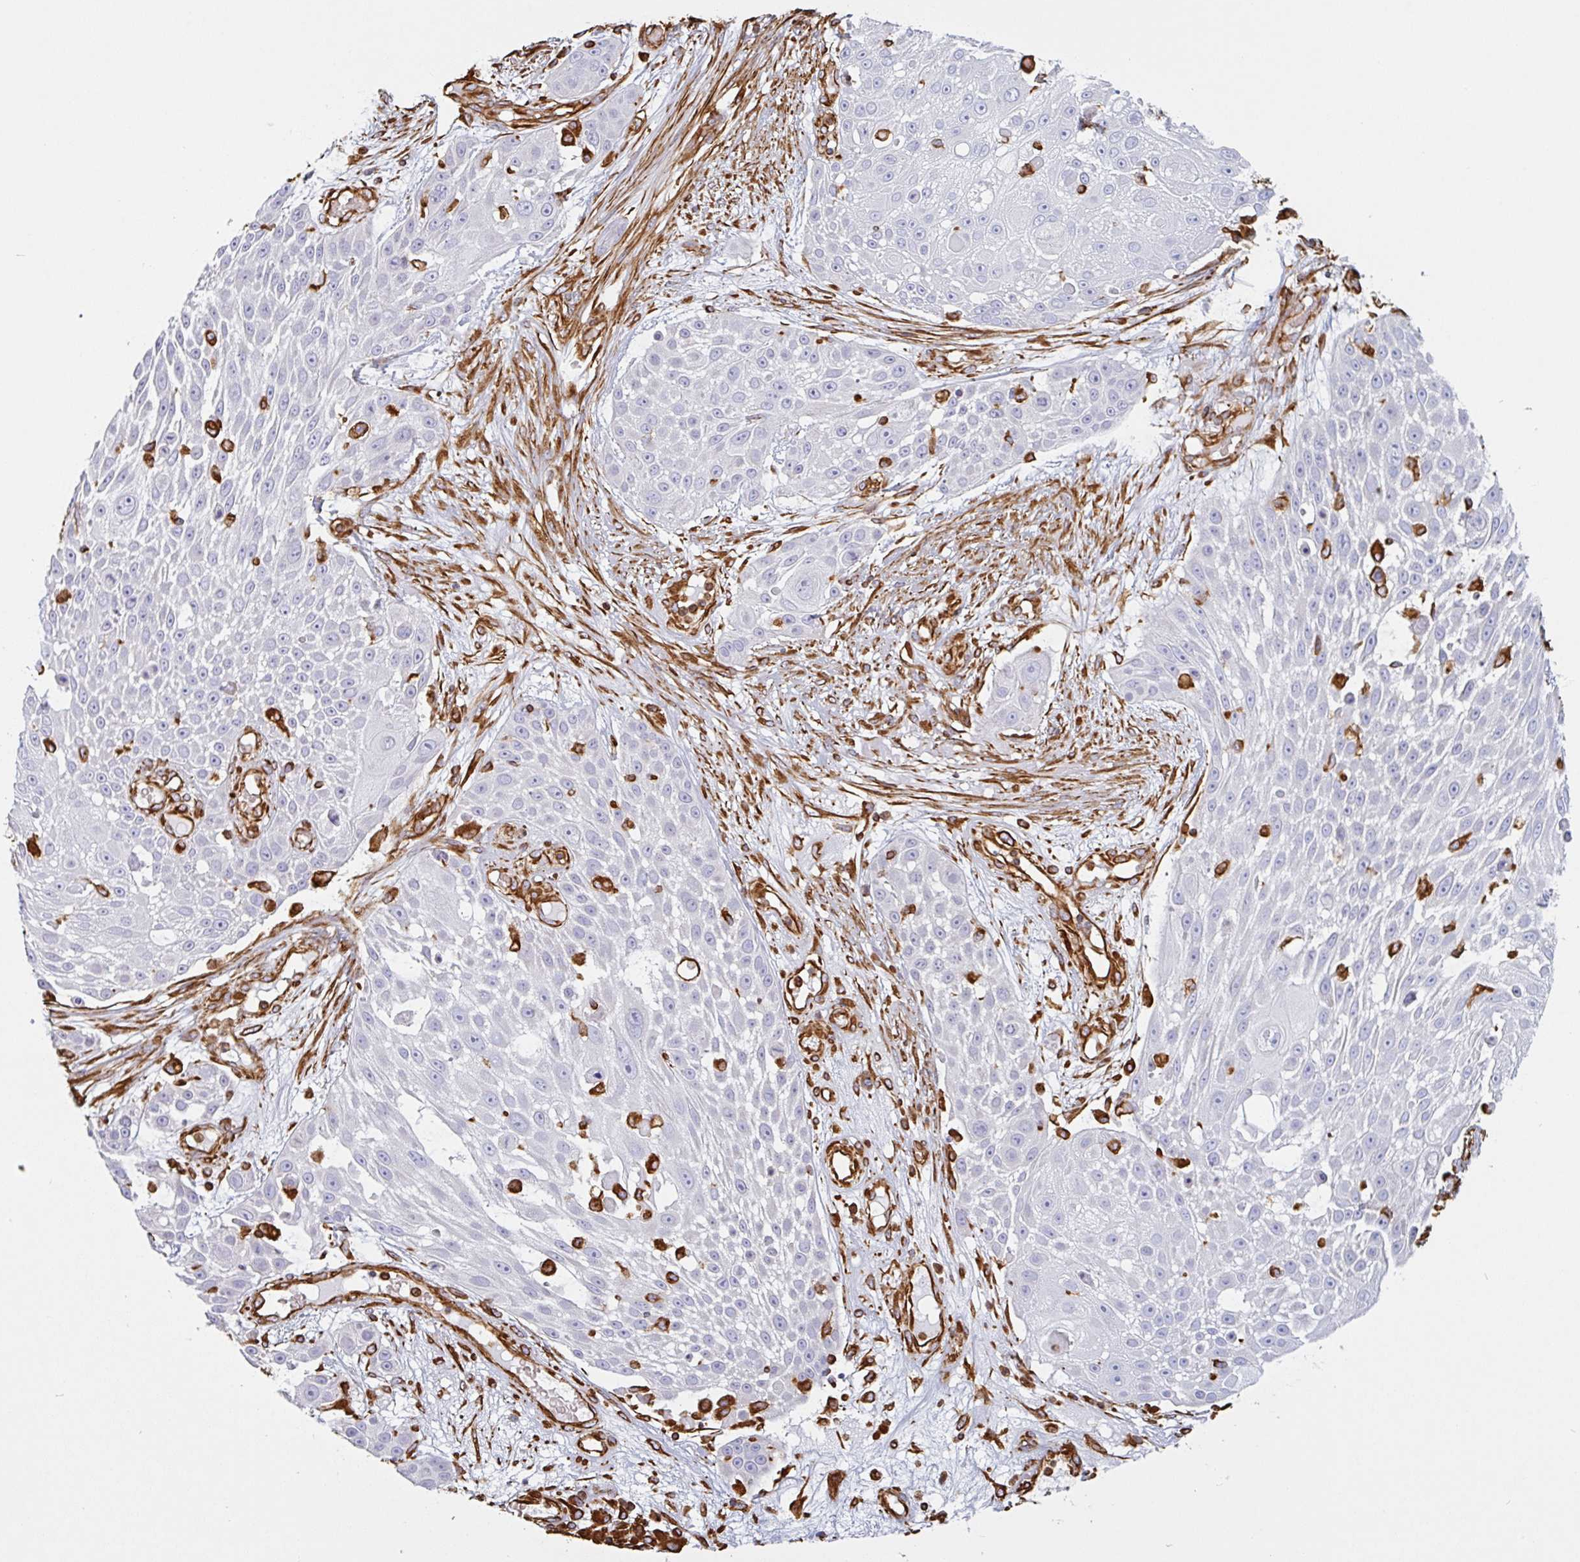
{"staining": {"intensity": "negative", "quantity": "none", "location": "none"}, "tissue": "skin cancer", "cell_type": "Tumor cells", "image_type": "cancer", "snomed": [{"axis": "morphology", "description": "Squamous cell carcinoma, NOS"}, {"axis": "topography", "description": "Skin"}], "caption": "This is an IHC micrograph of human skin cancer (squamous cell carcinoma). There is no expression in tumor cells.", "gene": "PPFIA1", "patient": {"sex": "female", "age": 86}}